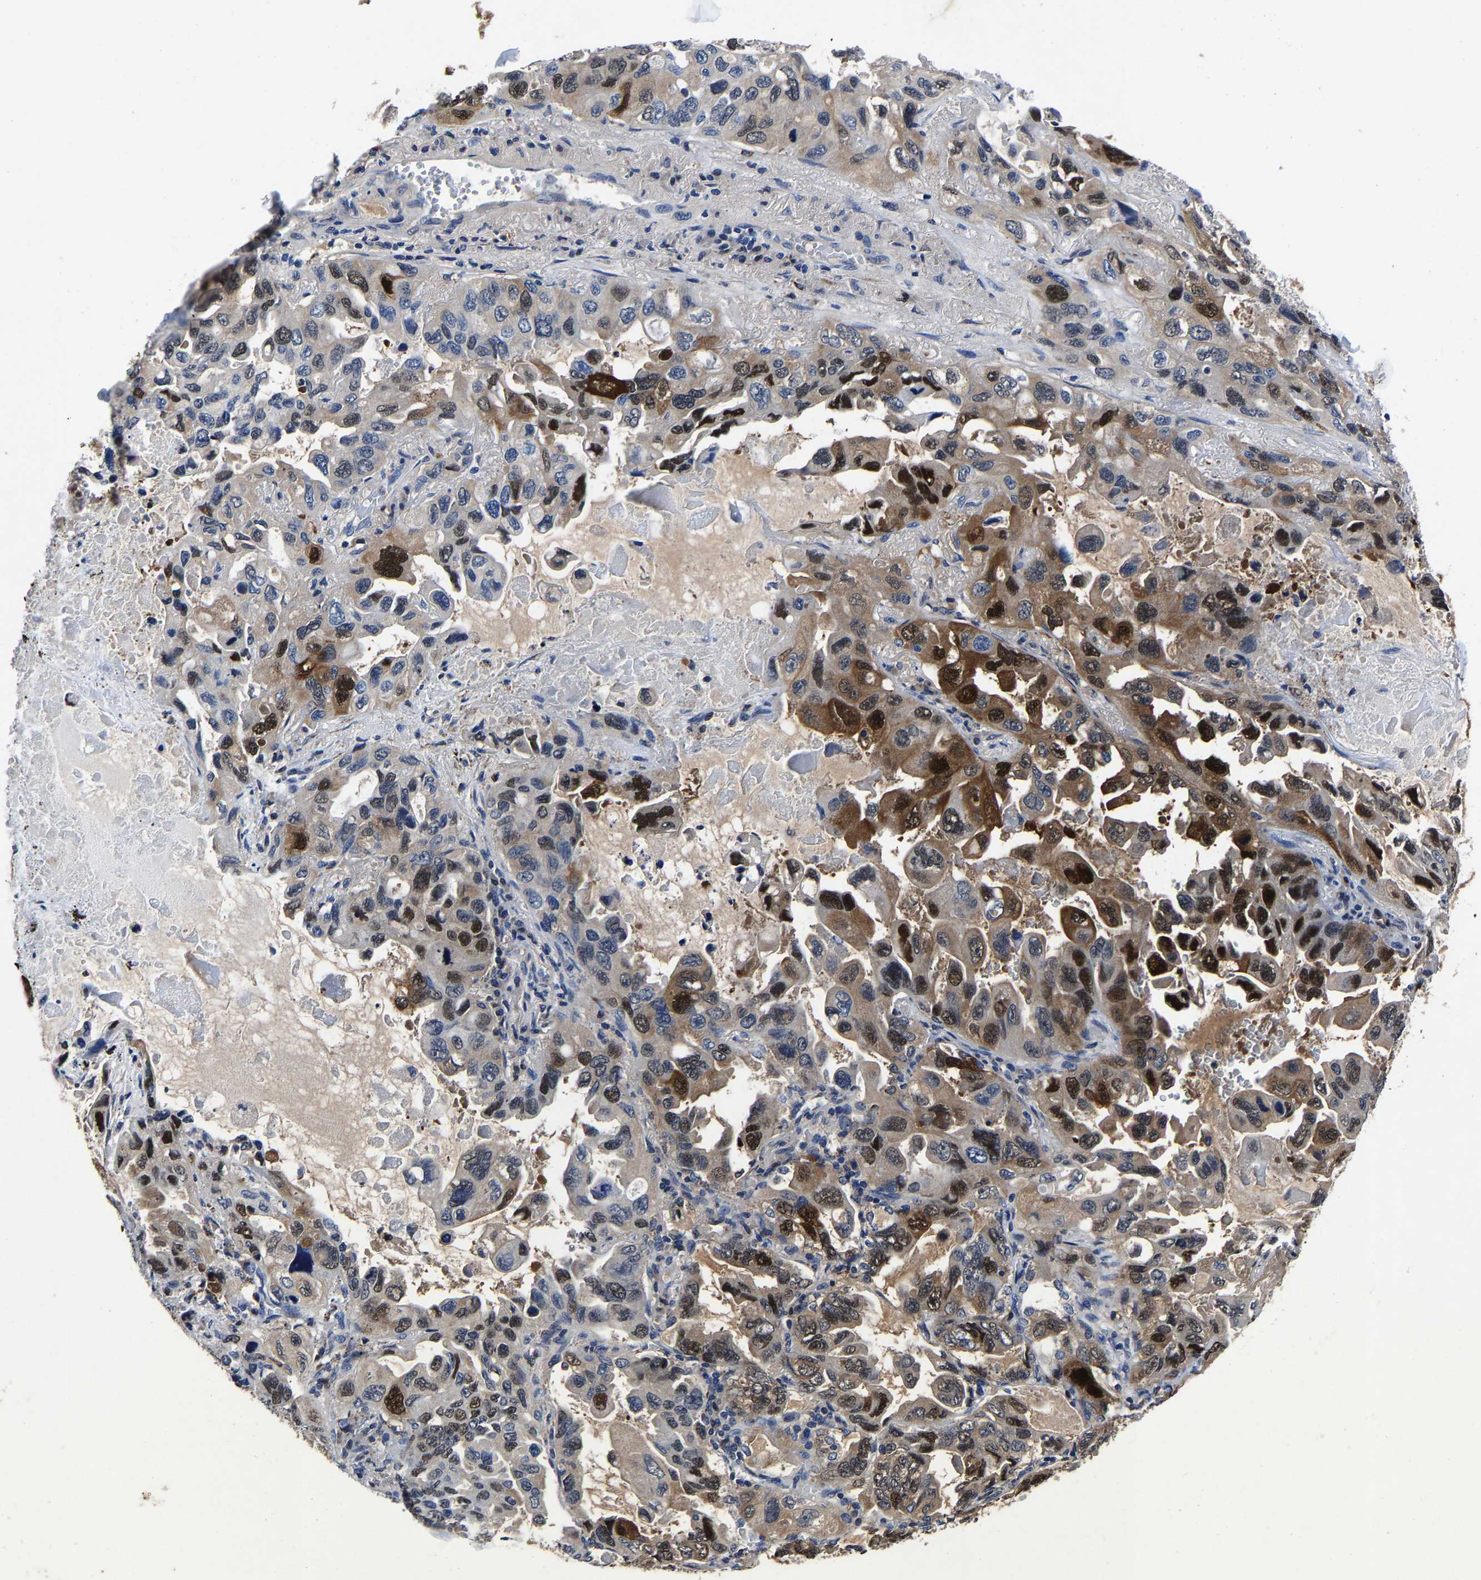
{"staining": {"intensity": "strong", "quantity": "25%-75%", "location": "cytoplasmic/membranous,nuclear"}, "tissue": "lung cancer", "cell_type": "Tumor cells", "image_type": "cancer", "snomed": [{"axis": "morphology", "description": "Squamous cell carcinoma, NOS"}, {"axis": "topography", "description": "Lung"}], "caption": "Tumor cells show high levels of strong cytoplasmic/membranous and nuclear expression in about 25%-75% of cells in lung cancer.", "gene": "PSPH", "patient": {"sex": "female", "age": 73}}